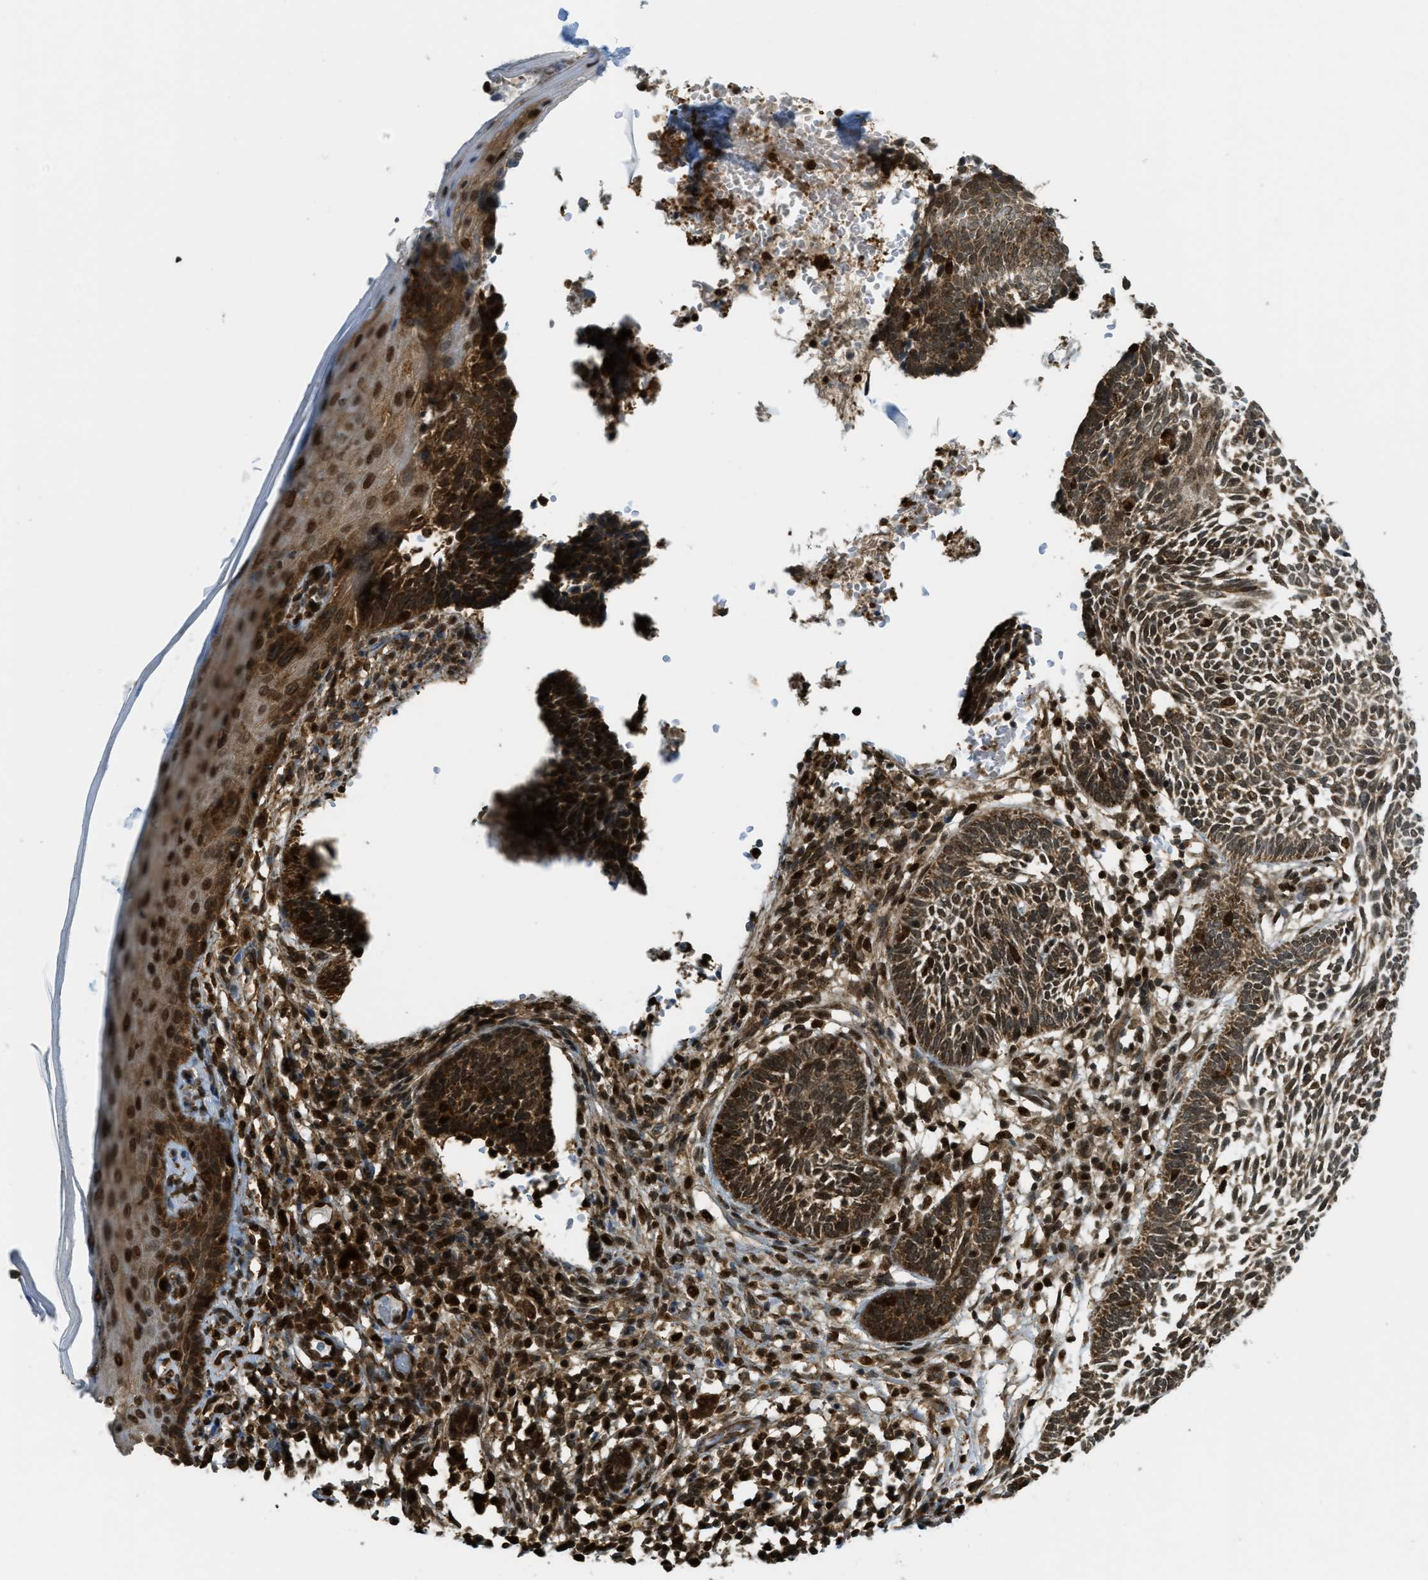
{"staining": {"intensity": "strong", "quantity": ">75%", "location": "nuclear"}, "tissue": "skin cancer", "cell_type": "Tumor cells", "image_type": "cancer", "snomed": [{"axis": "morphology", "description": "Normal tissue, NOS"}, {"axis": "morphology", "description": "Basal cell carcinoma"}, {"axis": "topography", "description": "Skin"}], "caption": "Skin cancer was stained to show a protein in brown. There is high levels of strong nuclear expression in approximately >75% of tumor cells.", "gene": "TNPO1", "patient": {"sex": "male", "age": 87}}